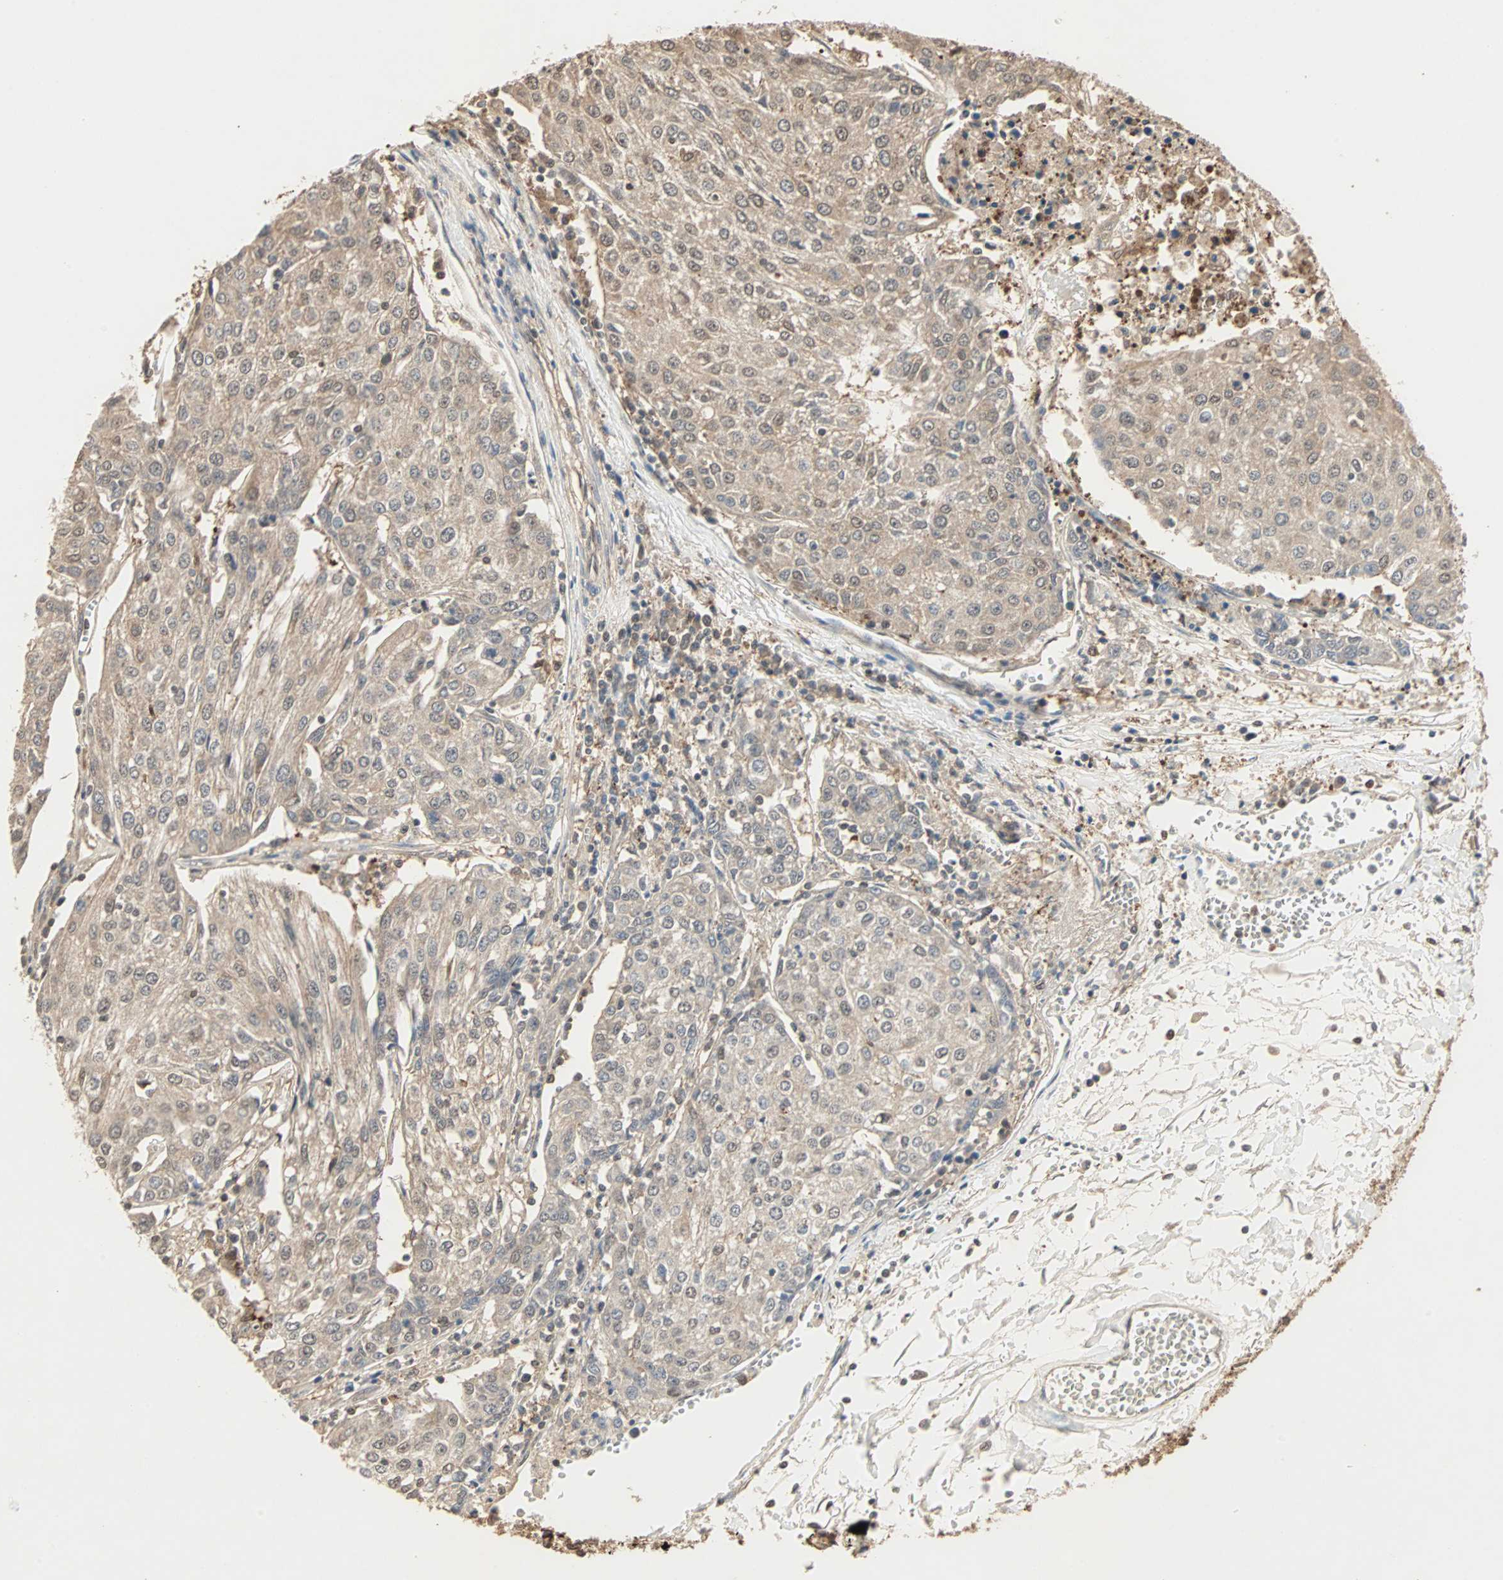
{"staining": {"intensity": "moderate", "quantity": ">75%", "location": "cytoplasmic/membranous"}, "tissue": "urothelial cancer", "cell_type": "Tumor cells", "image_type": "cancer", "snomed": [{"axis": "morphology", "description": "Urothelial carcinoma, High grade"}, {"axis": "topography", "description": "Urinary bladder"}], "caption": "Immunohistochemistry image of urothelial carcinoma (high-grade) stained for a protein (brown), which exhibits medium levels of moderate cytoplasmic/membranous staining in about >75% of tumor cells.", "gene": "DRG2", "patient": {"sex": "female", "age": 85}}